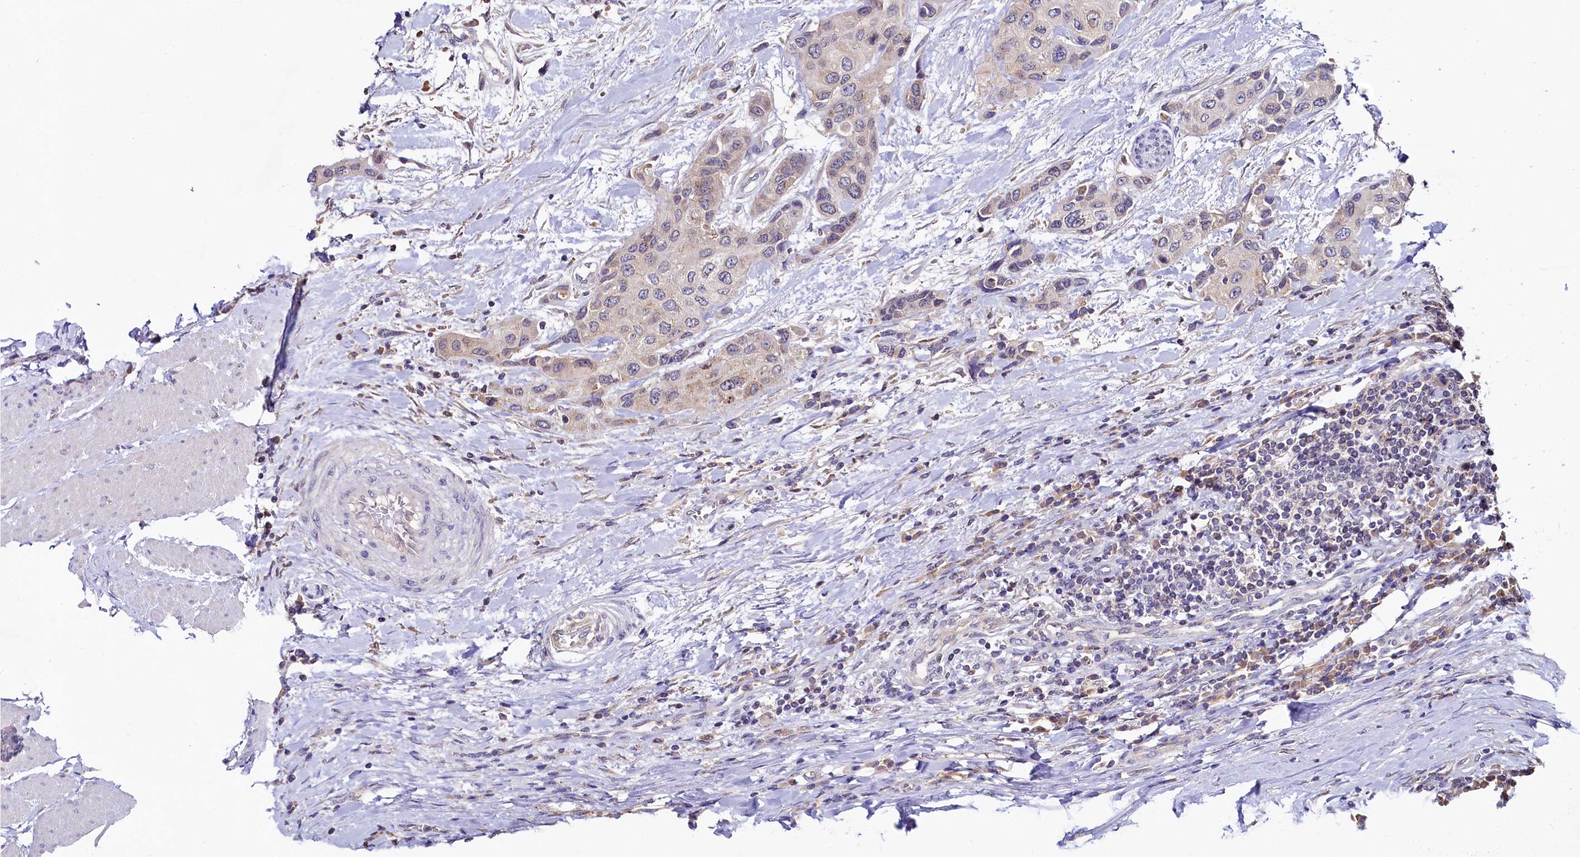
{"staining": {"intensity": "weak", "quantity": "<25%", "location": "cytoplasmic/membranous"}, "tissue": "urothelial cancer", "cell_type": "Tumor cells", "image_type": "cancer", "snomed": [{"axis": "morphology", "description": "Normal tissue, NOS"}, {"axis": "morphology", "description": "Urothelial carcinoma, High grade"}, {"axis": "topography", "description": "Vascular tissue"}, {"axis": "topography", "description": "Urinary bladder"}], "caption": "An immunohistochemistry (IHC) micrograph of urothelial cancer is shown. There is no staining in tumor cells of urothelial cancer. The staining is performed using DAB brown chromogen with nuclei counter-stained in using hematoxylin.", "gene": "SPINK9", "patient": {"sex": "female", "age": 56}}